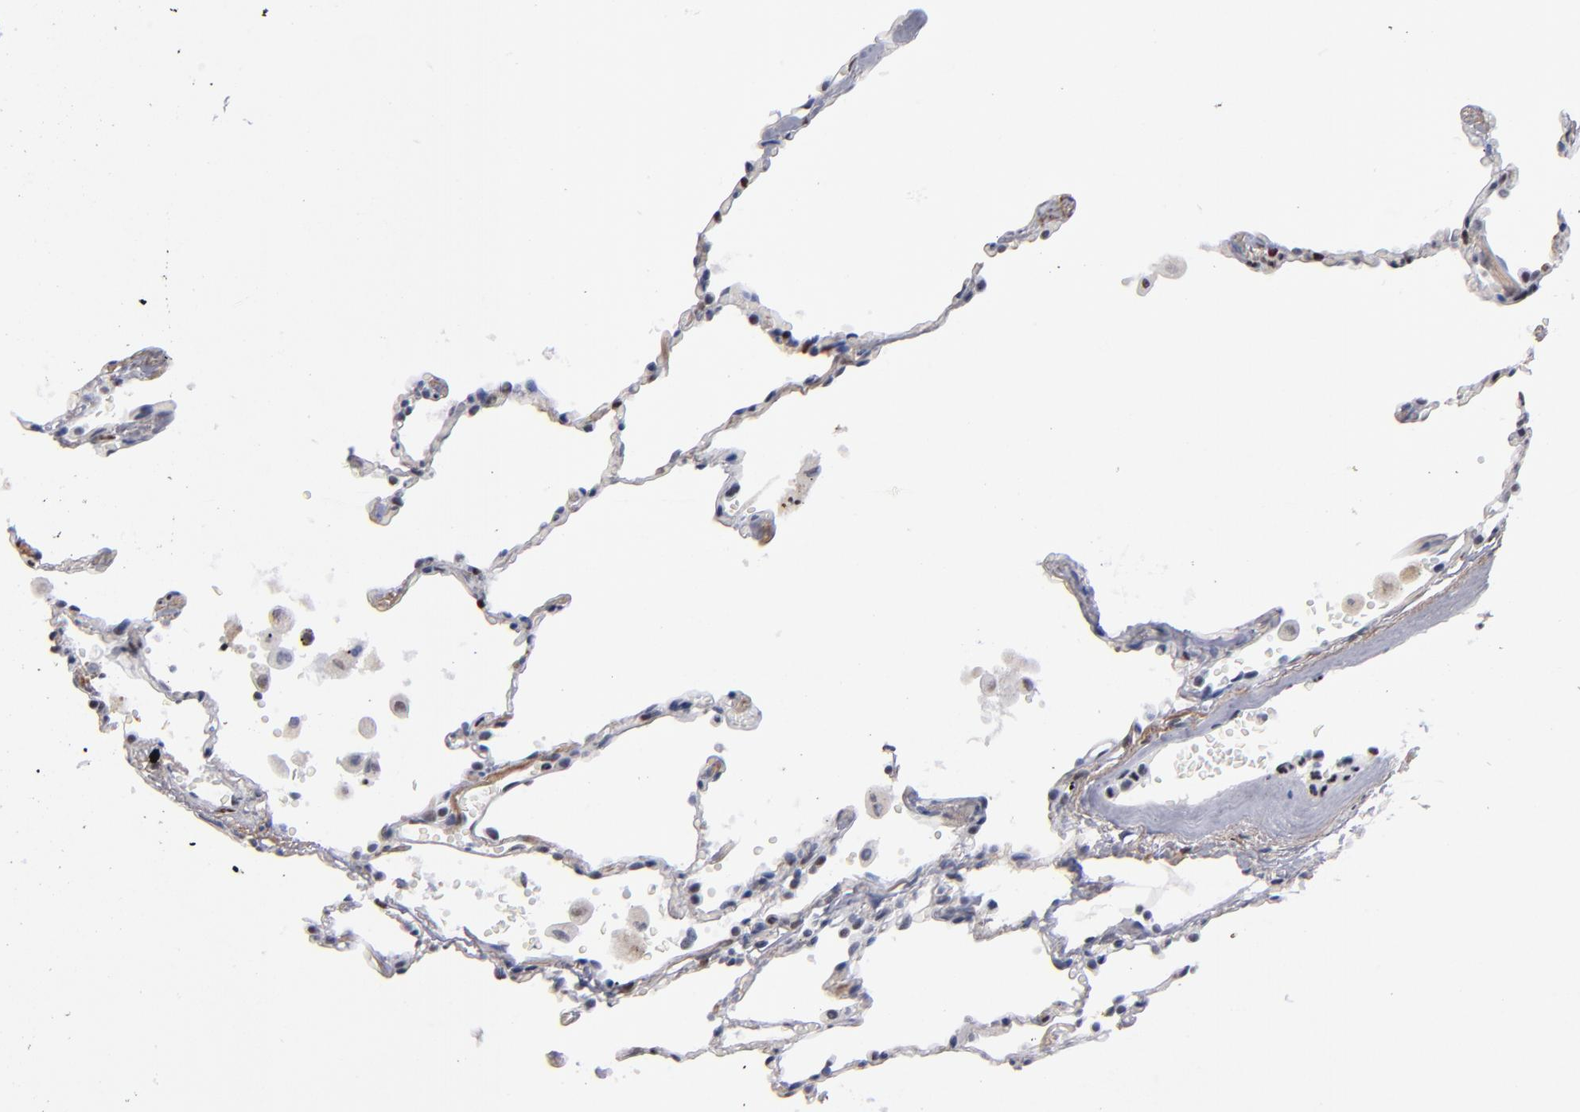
{"staining": {"intensity": "strong", "quantity": "25%-75%", "location": "nuclear"}, "tissue": "lung", "cell_type": "Alveolar cells", "image_type": "normal", "snomed": [{"axis": "morphology", "description": "Normal tissue, NOS"}, {"axis": "topography", "description": "Lung"}], "caption": "Human lung stained for a protein (brown) exhibits strong nuclear positive expression in approximately 25%-75% of alveolar cells.", "gene": "MN1", "patient": {"sex": "male", "age": 71}}